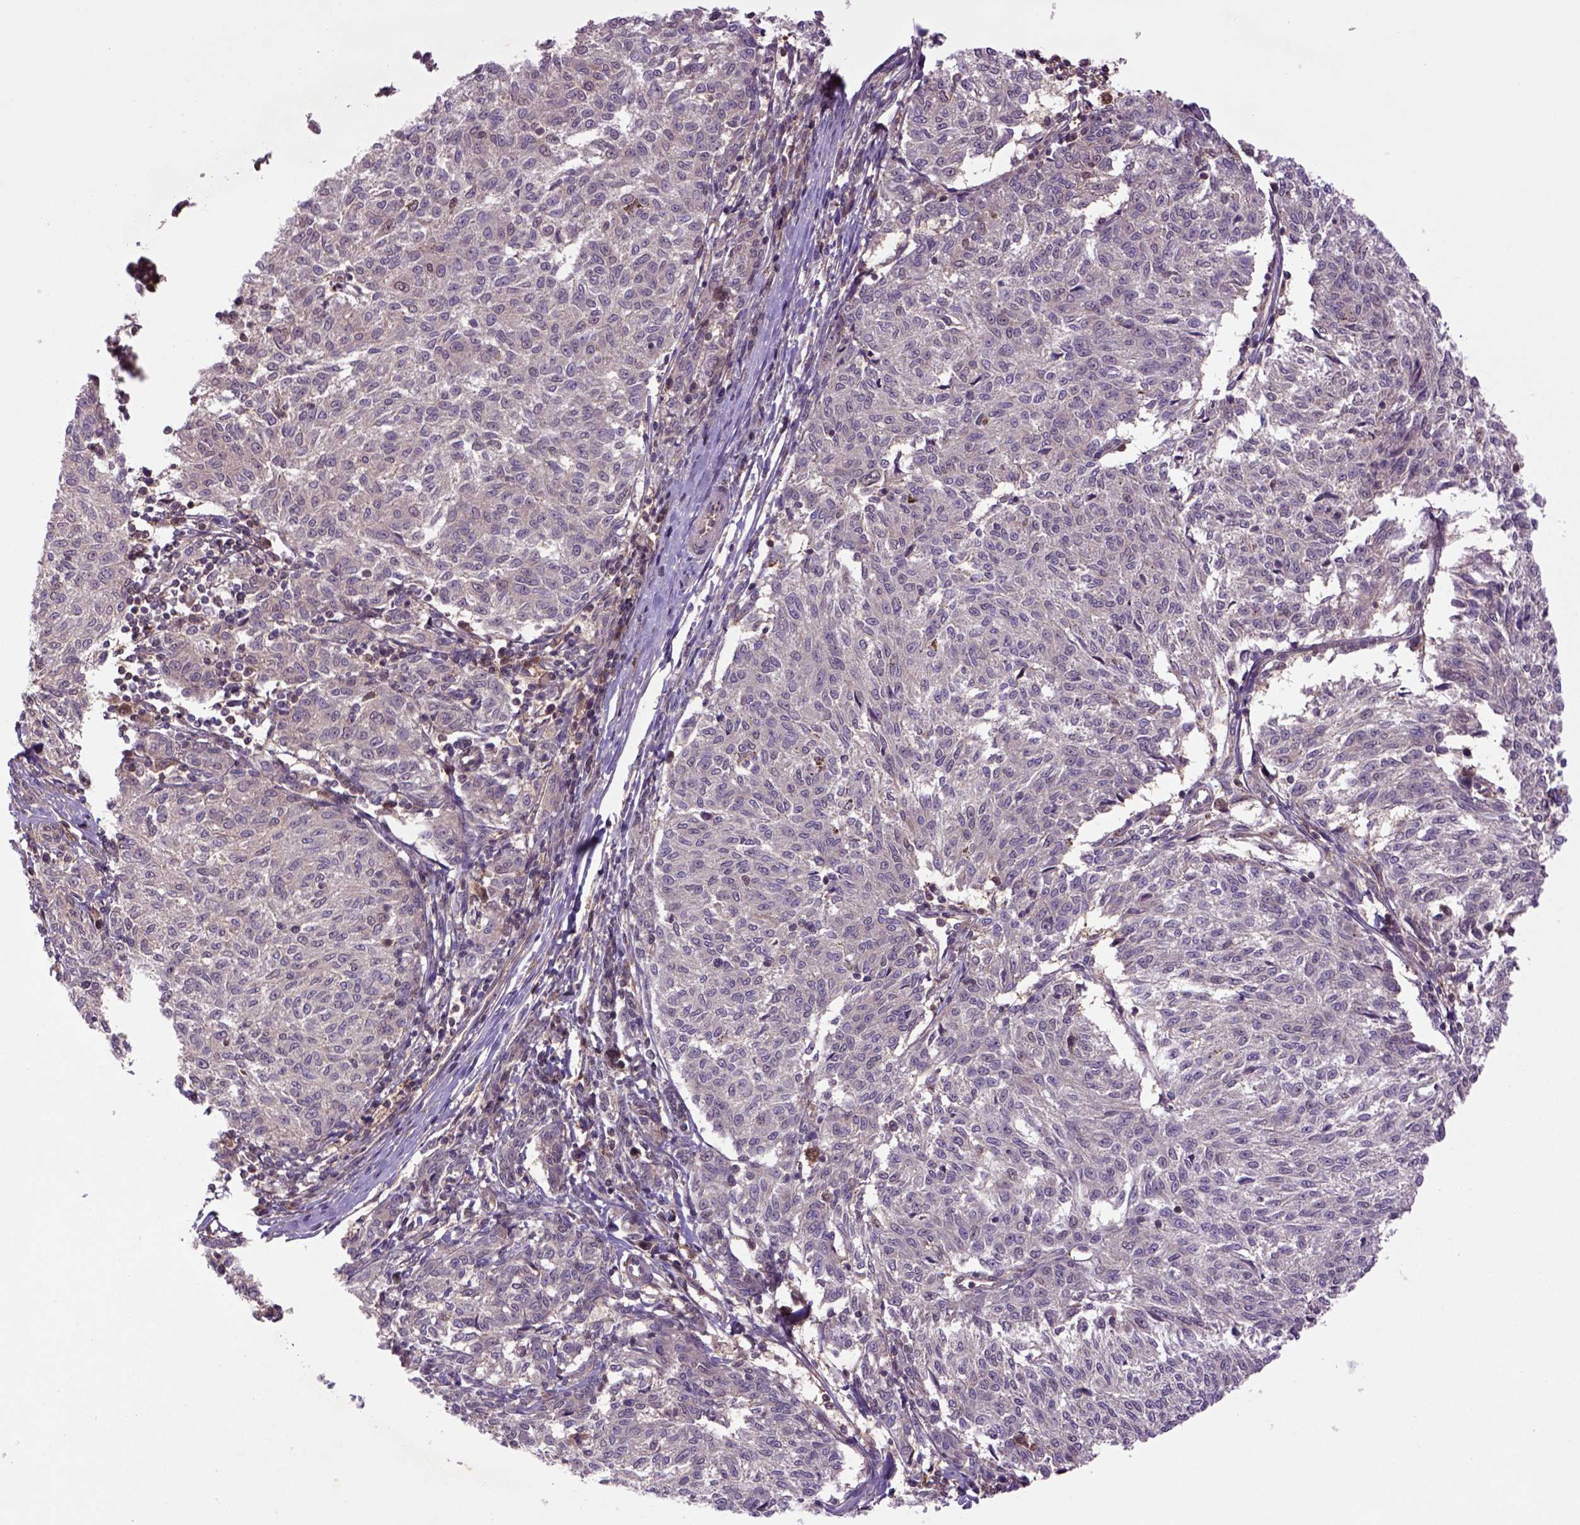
{"staining": {"intensity": "negative", "quantity": "none", "location": "none"}, "tissue": "melanoma", "cell_type": "Tumor cells", "image_type": "cancer", "snomed": [{"axis": "morphology", "description": "Malignant melanoma, NOS"}, {"axis": "topography", "description": "Skin"}], "caption": "Human malignant melanoma stained for a protein using immunohistochemistry demonstrates no expression in tumor cells.", "gene": "HSPBP1", "patient": {"sex": "female", "age": 72}}